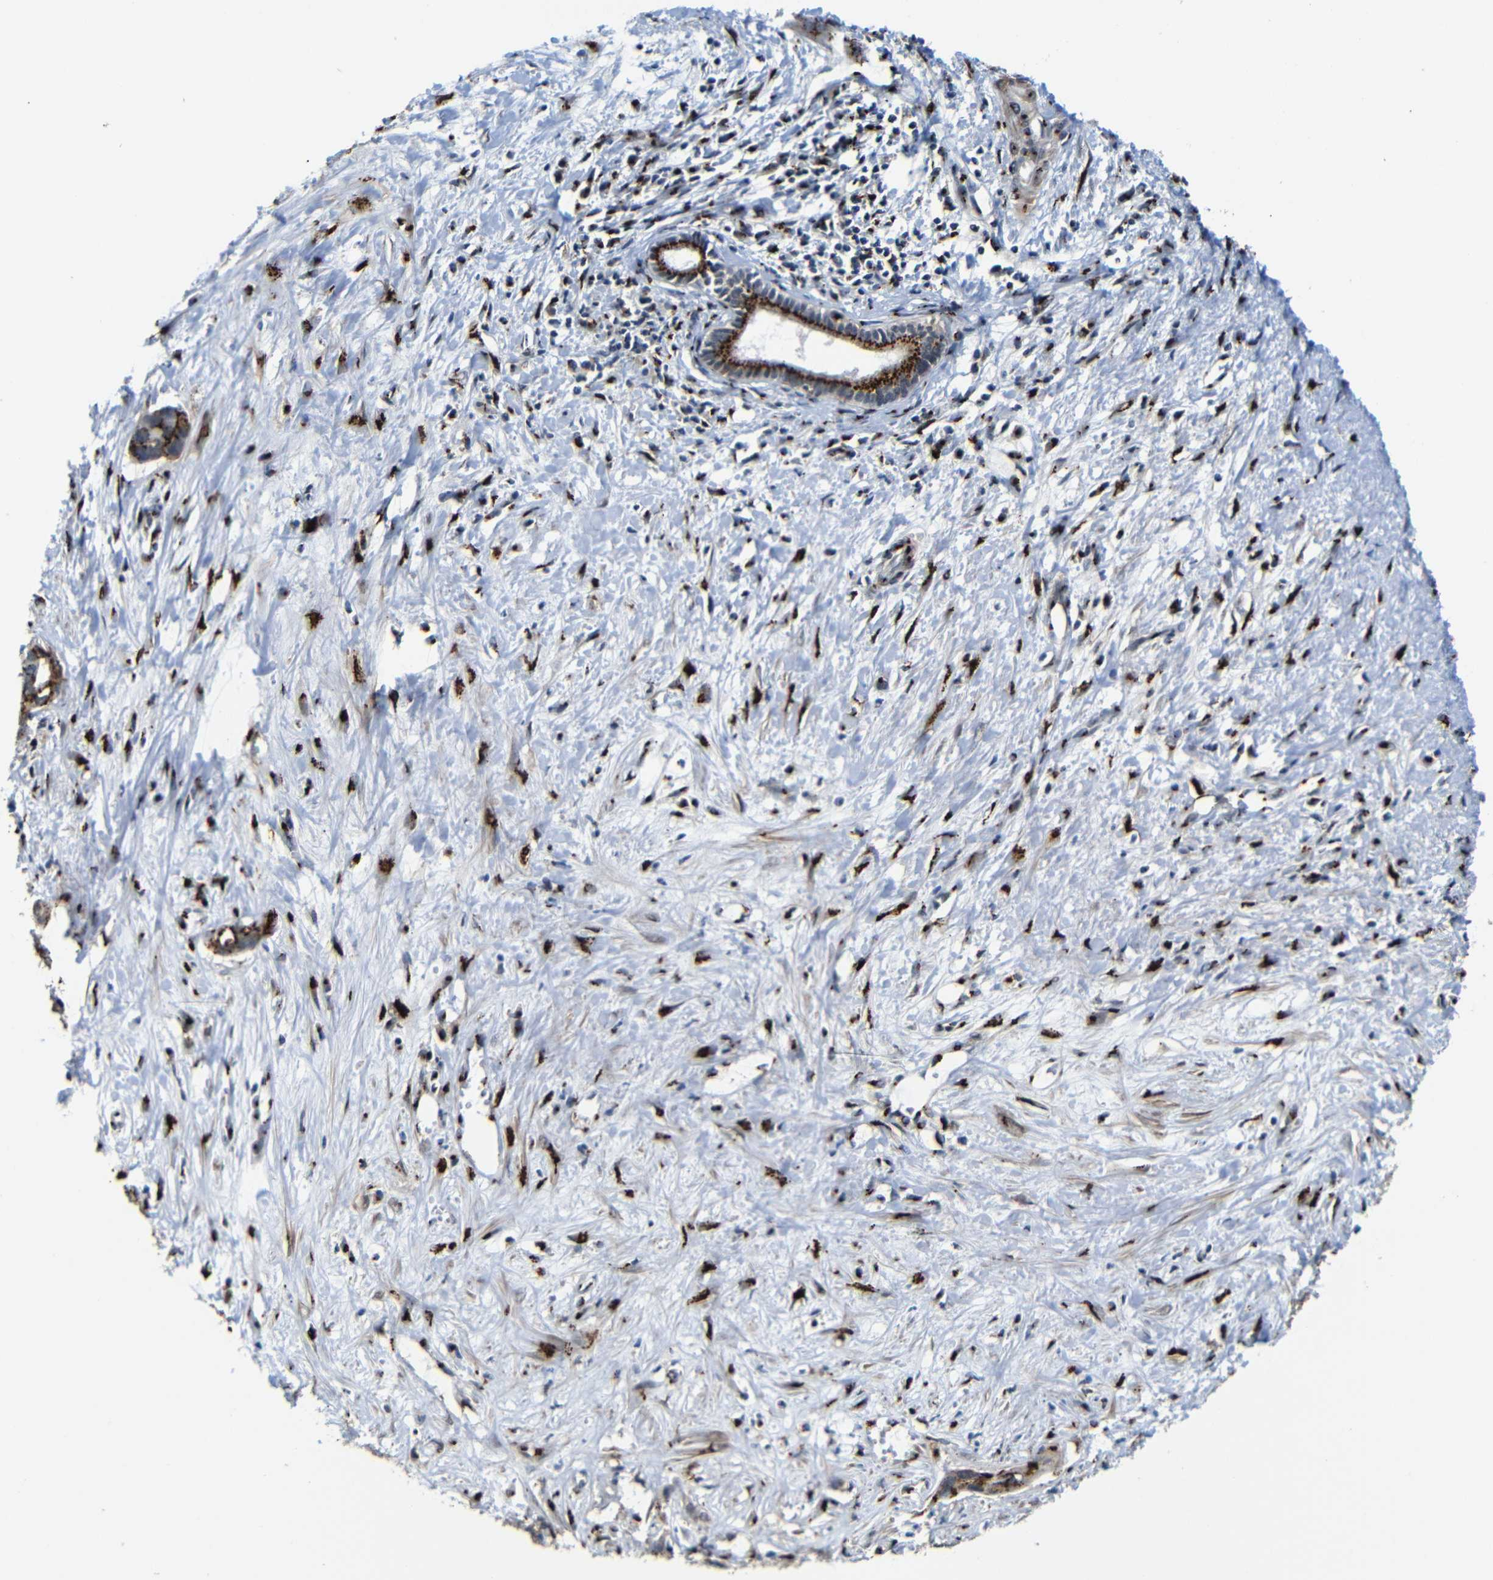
{"staining": {"intensity": "strong", "quantity": ">75%", "location": "cytoplasmic/membranous"}, "tissue": "liver cancer", "cell_type": "Tumor cells", "image_type": "cancer", "snomed": [{"axis": "morphology", "description": "Cholangiocarcinoma"}, {"axis": "topography", "description": "Liver"}], "caption": "This is a photomicrograph of immunohistochemistry (IHC) staining of cholangiocarcinoma (liver), which shows strong expression in the cytoplasmic/membranous of tumor cells.", "gene": "TGOLN2", "patient": {"sex": "female", "age": 65}}